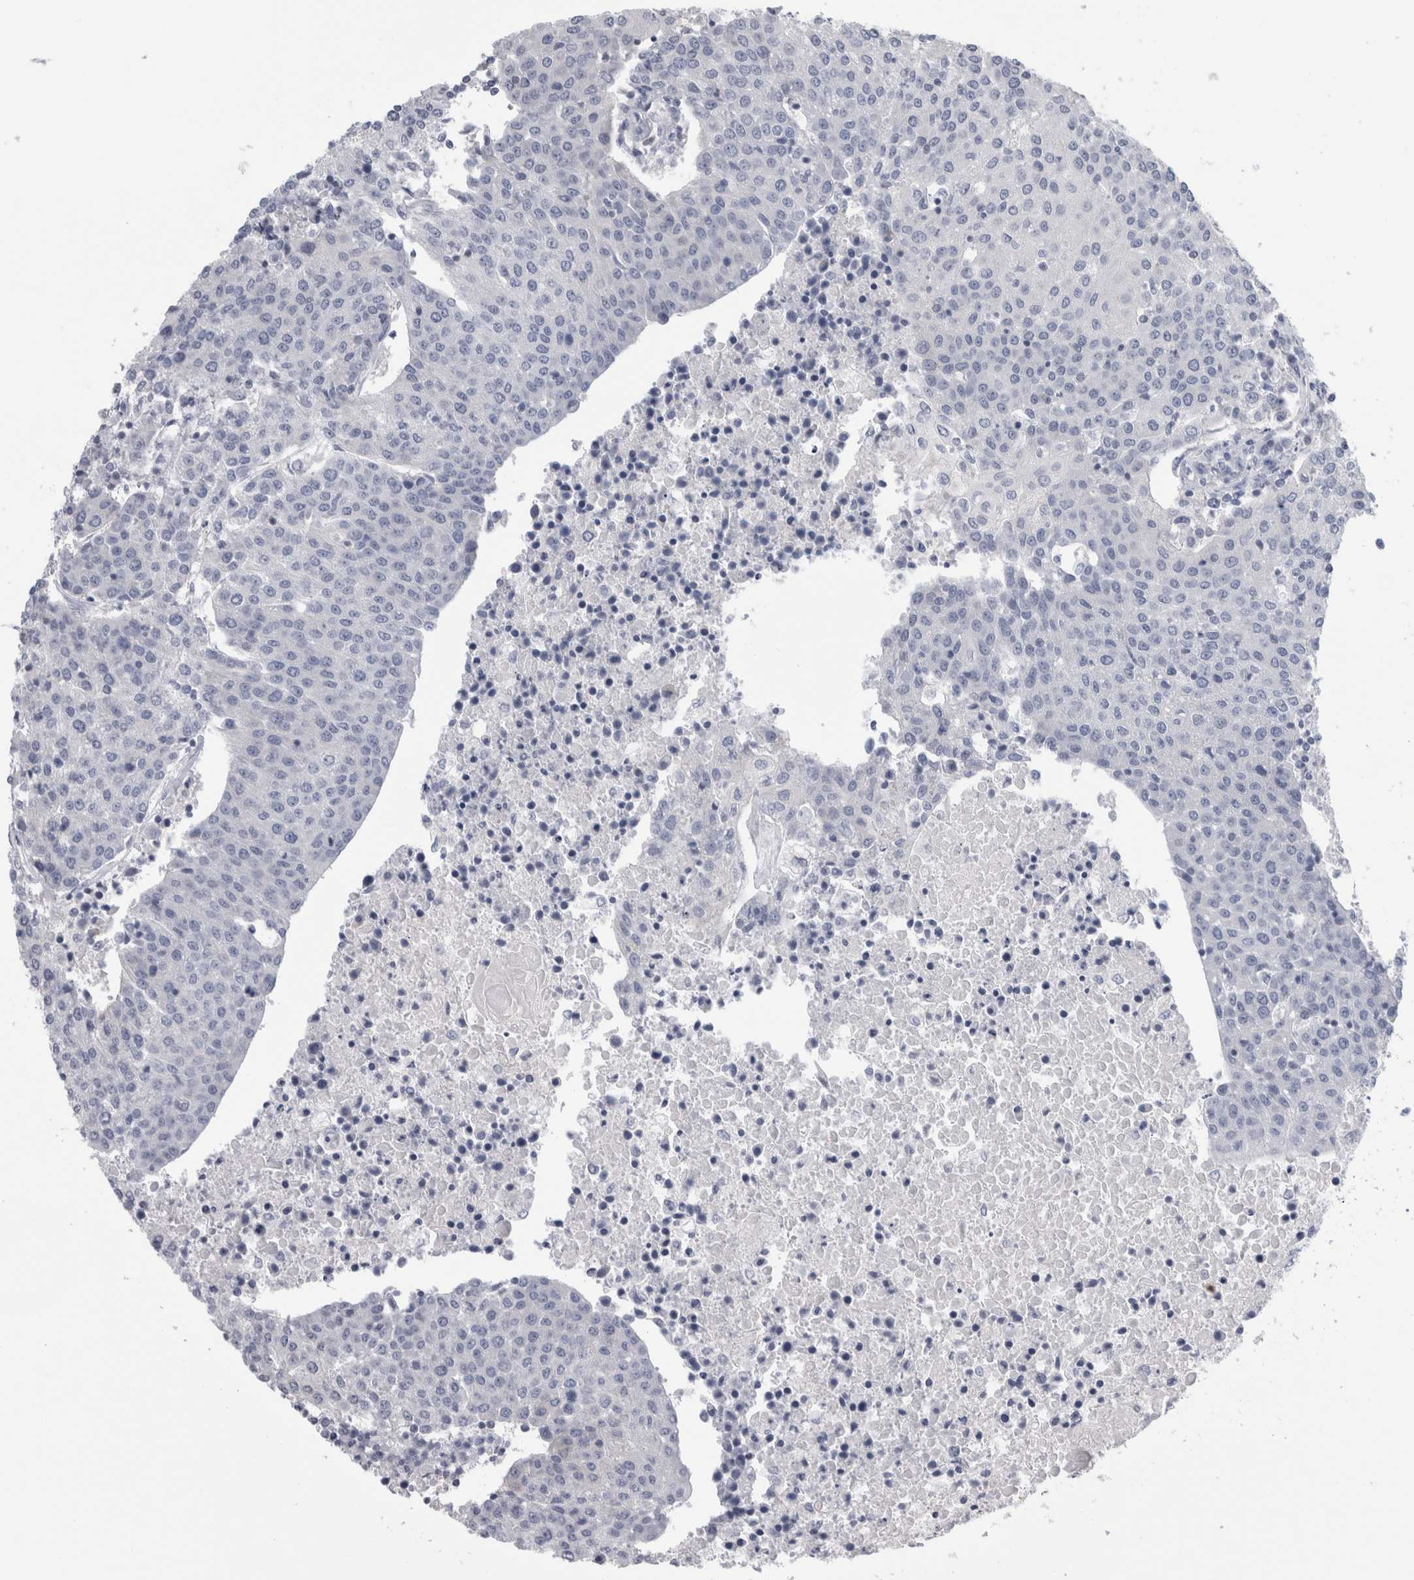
{"staining": {"intensity": "negative", "quantity": "none", "location": "none"}, "tissue": "urothelial cancer", "cell_type": "Tumor cells", "image_type": "cancer", "snomed": [{"axis": "morphology", "description": "Urothelial carcinoma, High grade"}, {"axis": "topography", "description": "Urinary bladder"}], "caption": "Histopathology image shows no significant protein expression in tumor cells of urothelial cancer.", "gene": "ANKFY1", "patient": {"sex": "female", "age": 85}}